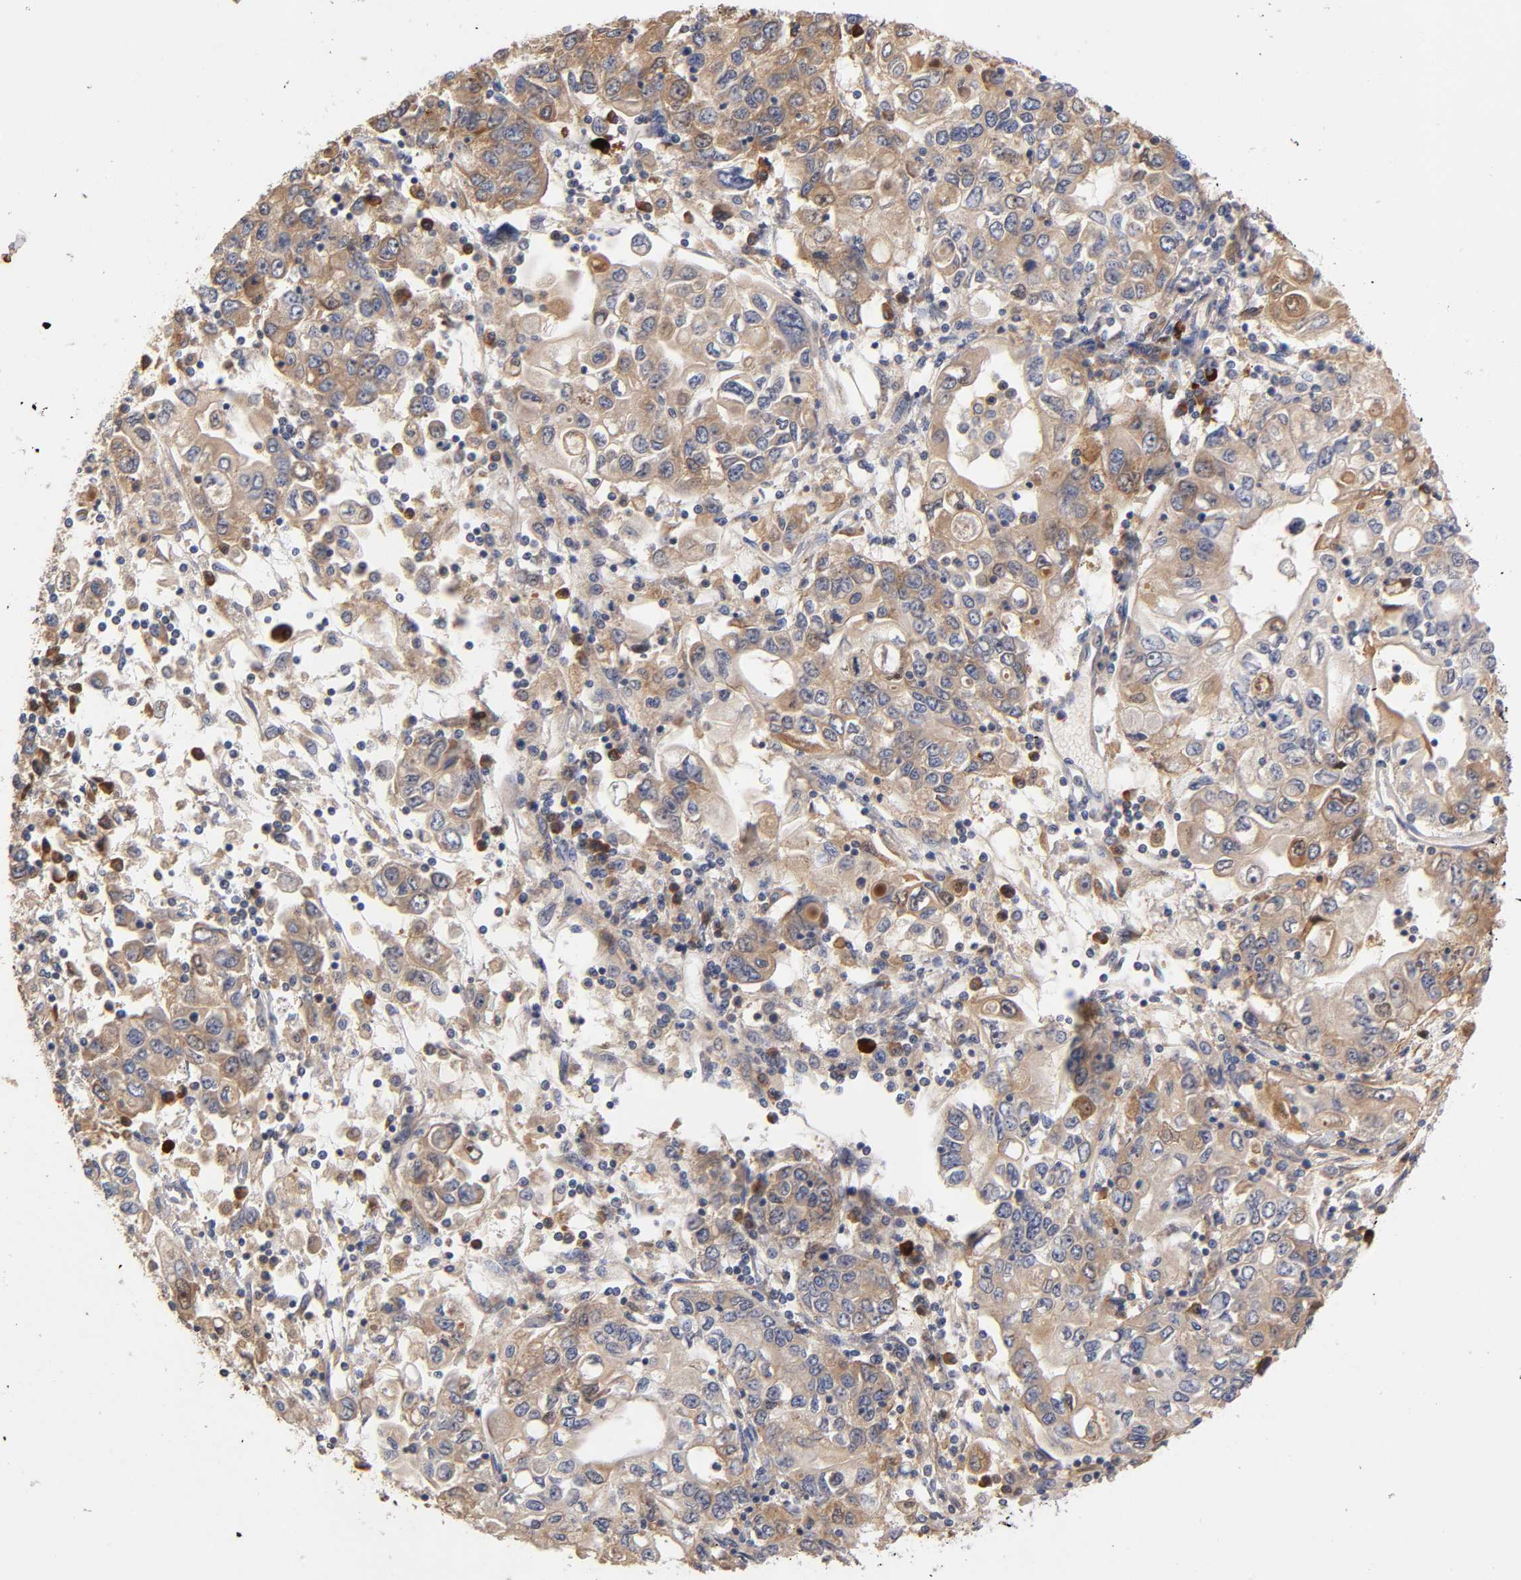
{"staining": {"intensity": "moderate", "quantity": ">75%", "location": "cytoplasmic/membranous"}, "tissue": "stomach cancer", "cell_type": "Tumor cells", "image_type": "cancer", "snomed": [{"axis": "morphology", "description": "Adenocarcinoma, NOS"}, {"axis": "topography", "description": "Stomach, lower"}], "caption": "Immunohistochemical staining of stomach cancer exhibits medium levels of moderate cytoplasmic/membranous protein positivity in about >75% of tumor cells. (brown staining indicates protein expression, while blue staining denotes nuclei).", "gene": "RPS29", "patient": {"sex": "female", "age": 72}}